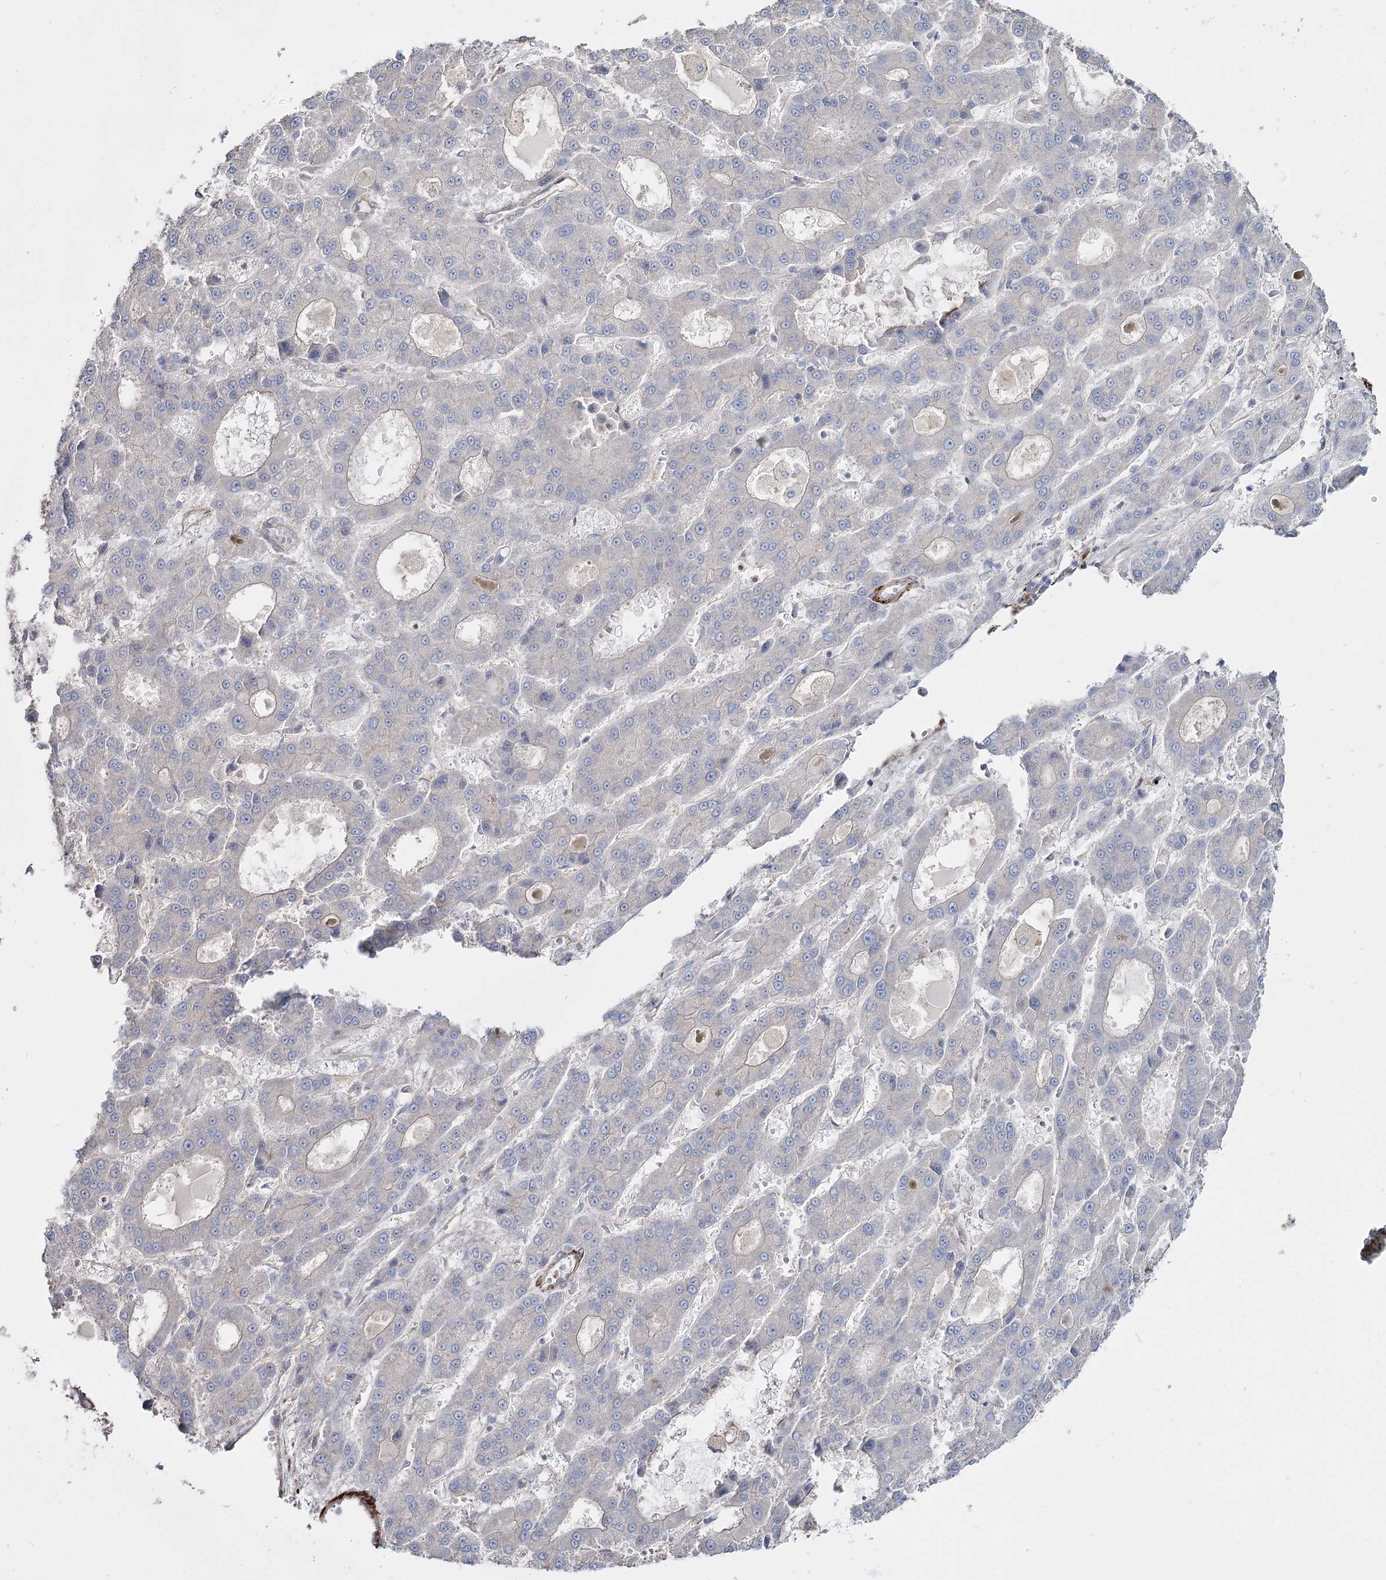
{"staining": {"intensity": "negative", "quantity": "none", "location": "none"}, "tissue": "liver cancer", "cell_type": "Tumor cells", "image_type": "cancer", "snomed": [{"axis": "morphology", "description": "Carcinoma, Hepatocellular, NOS"}, {"axis": "topography", "description": "Liver"}], "caption": "DAB immunohistochemical staining of liver cancer shows no significant positivity in tumor cells.", "gene": "SUMF1", "patient": {"sex": "male", "age": 70}}